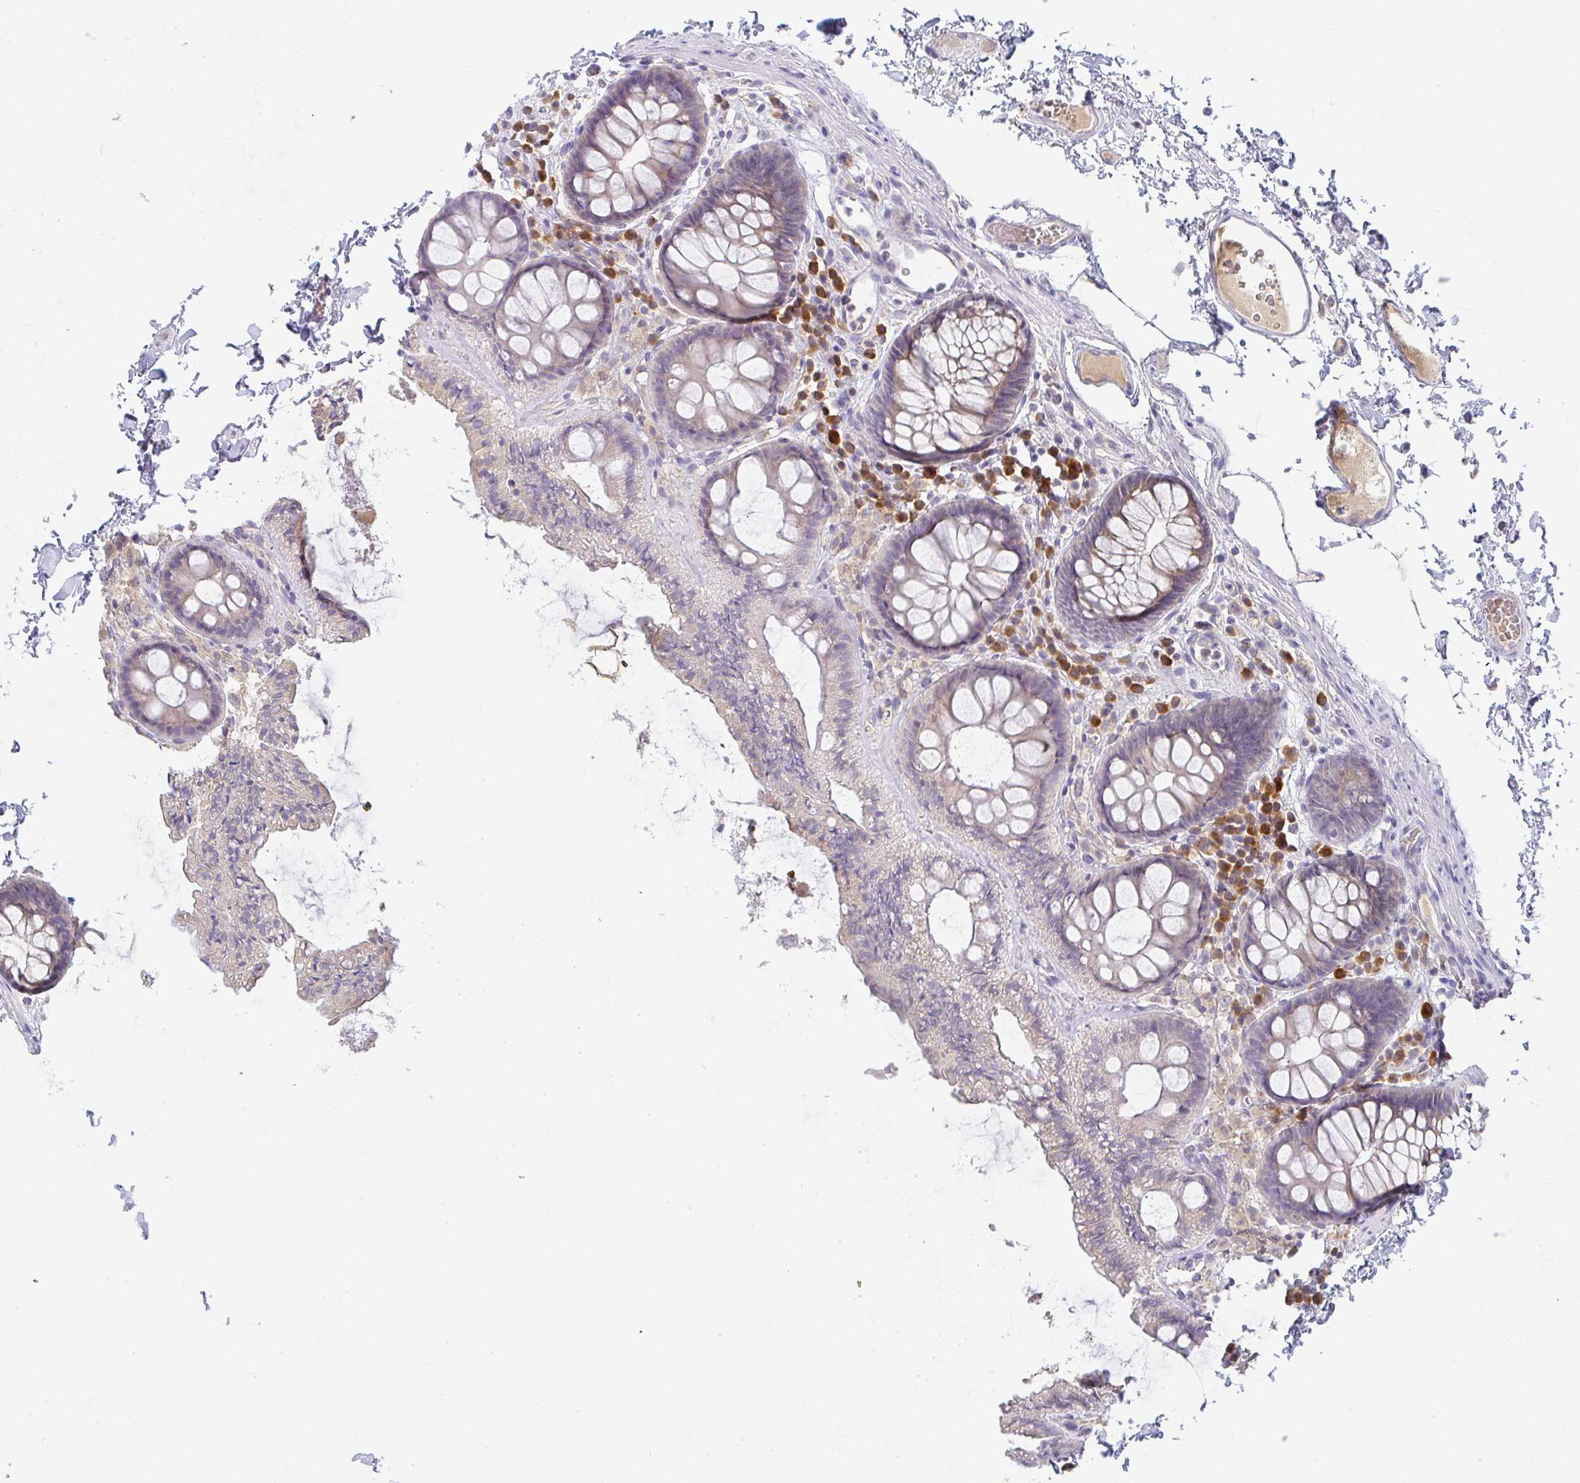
{"staining": {"intensity": "negative", "quantity": "none", "location": "none"}, "tissue": "colon", "cell_type": "Endothelial cells", "image_type": "normal", "snomed": [{"axis": "morphology", "description": "Normal tissue, NOS"}, {"axis": "topography", "description": "Colon"}, {"axis": "topography", "description": "Peripheral nerve tissue"}], "caption": "Image shows no protein staining in endothelial cells of unremarkable colon.", "gene": "DERL2", "patient": {"sex": "male", "age": 84}}